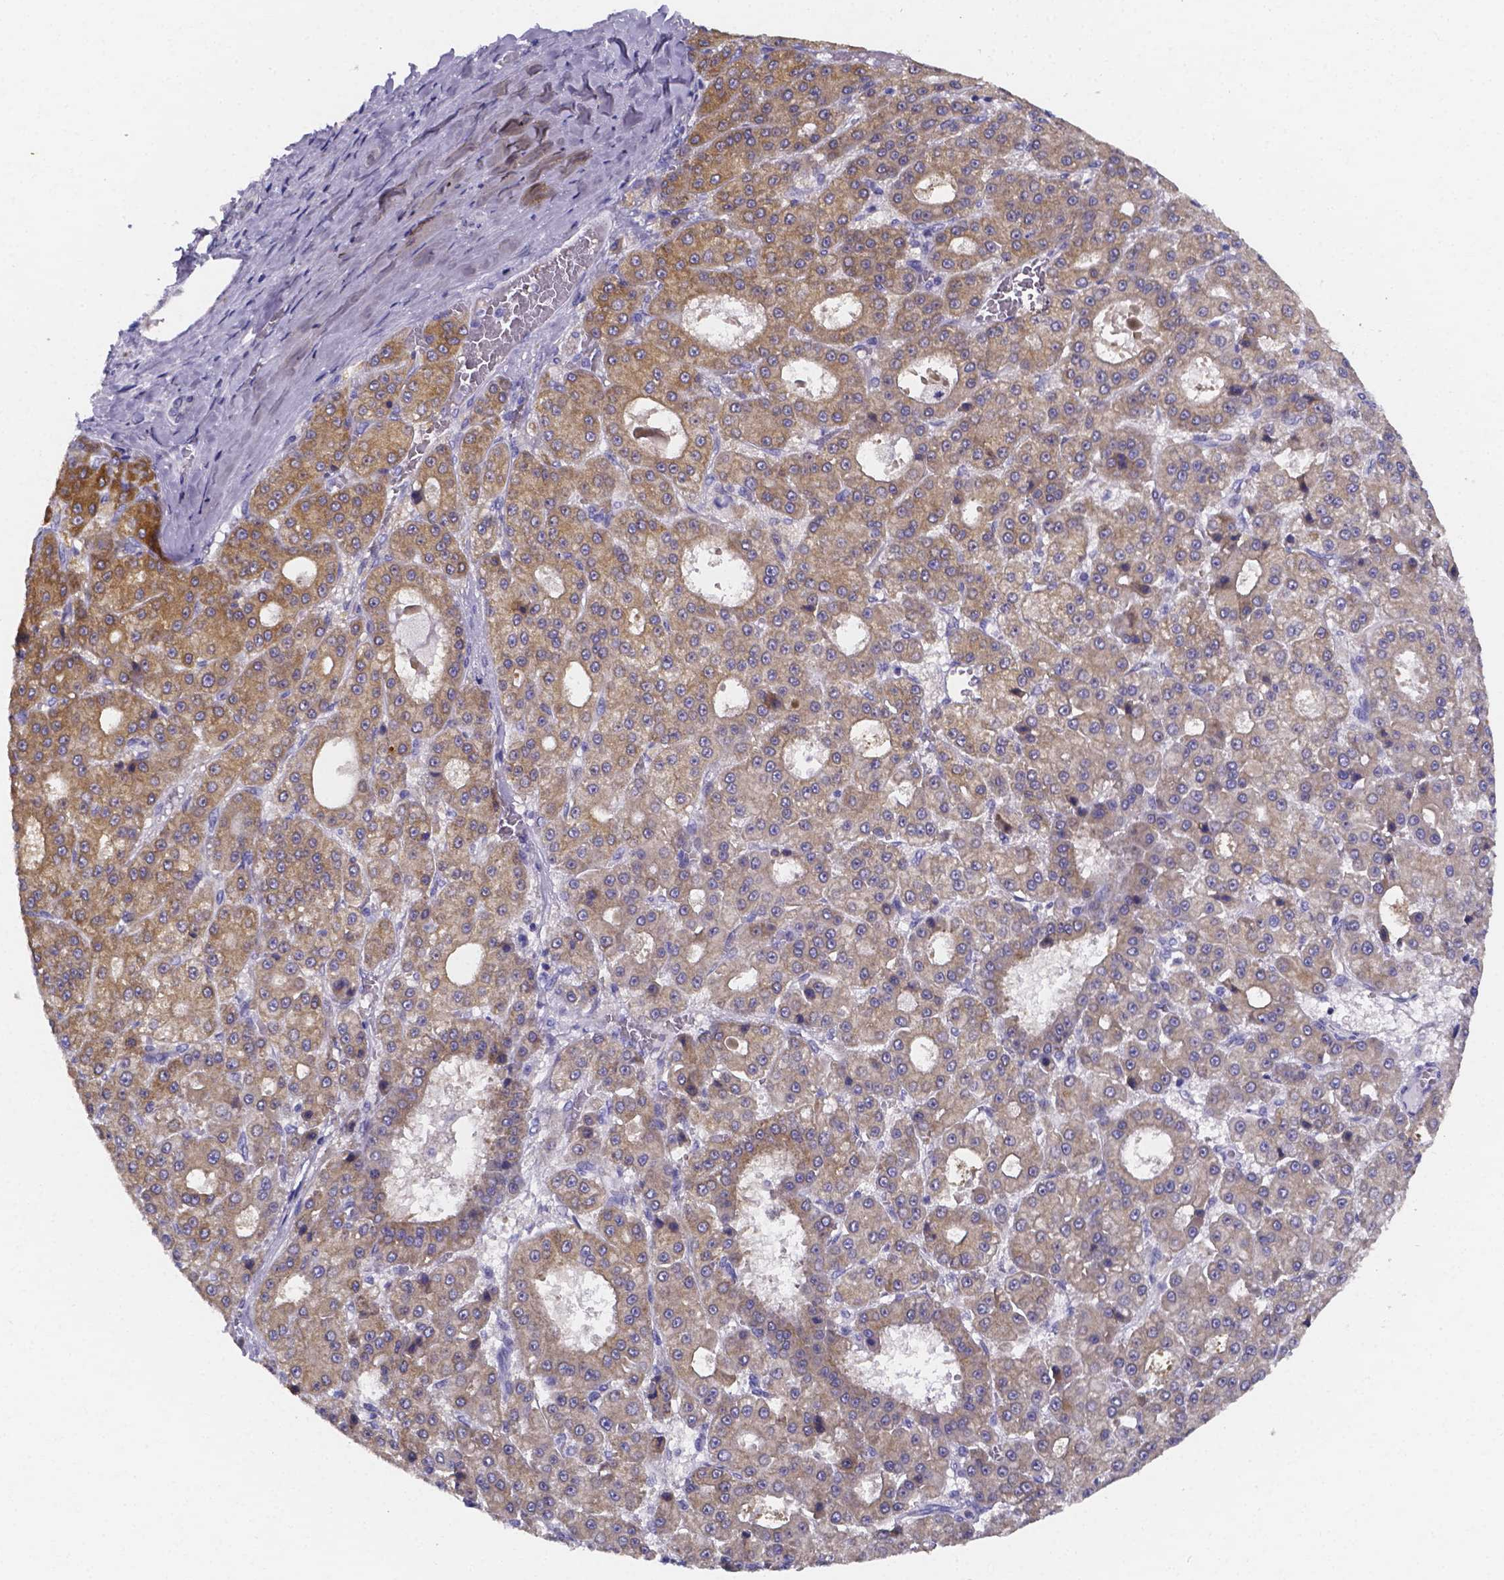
{"staining": {"intensity": "moderate", "quantity": "25%-75%", "location": "cytoplasmic/membranous"}, "tissue": "liver cancer", "cell_type": "Tumor cells", "image_type": "cancer", "snomed": [{"axis": "morphology", "description": "Carcinoma, Hepatocellular, NOS"}, {"axis": "topography", "description": "Liver"}], "caption": "Brown immunohistochemical staining in human liver hepatocellular carcinoma demonstrates moderate cytoplasmic/membranous staining in approximately 25%-75% of tumor cells.", "gene": "PAH", "patient": {"sex": "male", "age": 70}}